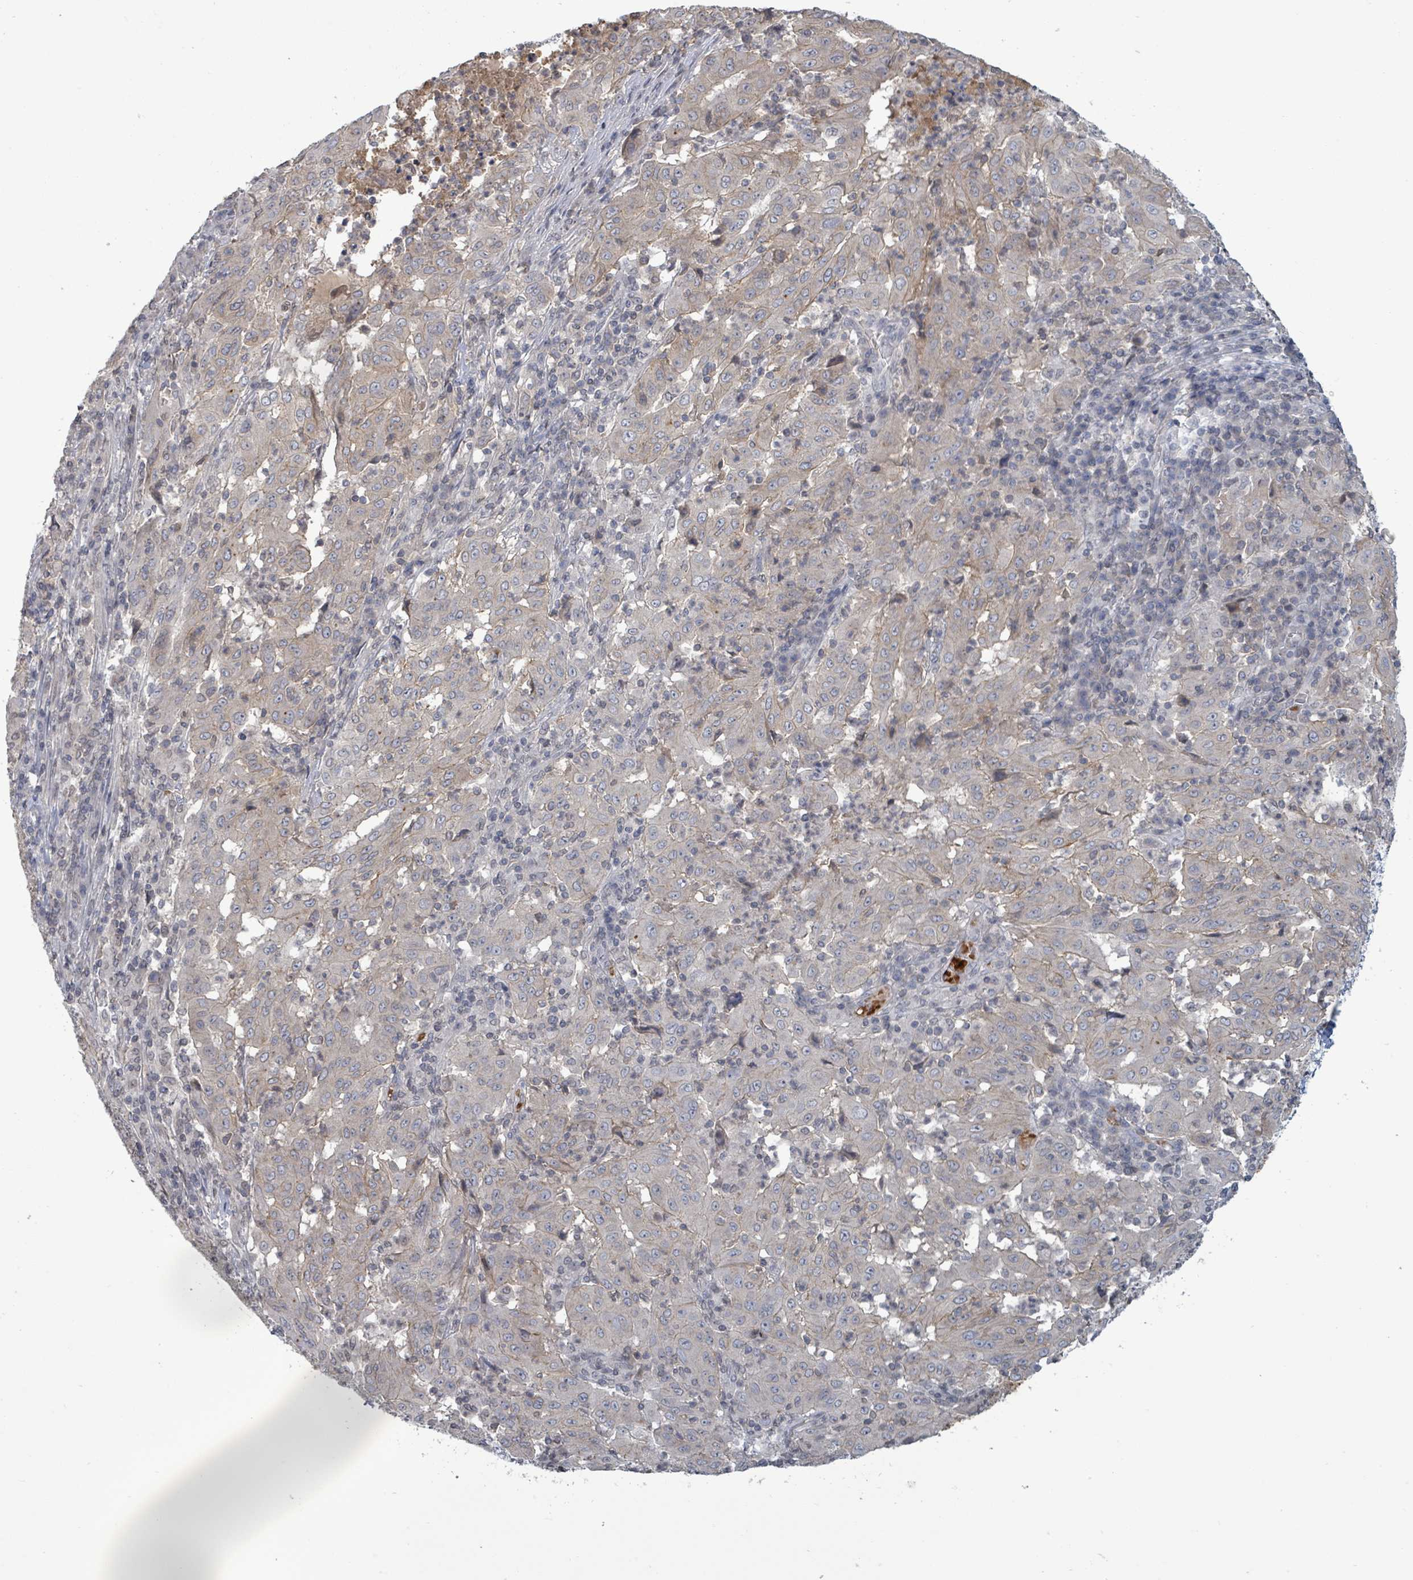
{"staining": {"intensity": "negative", "quantity": "none", "location": "none"}, "tissue": "pancreatic cancer", "cell_type": "Tumor cells", "image_type": "cancer", "snomed": [{"axis": "morphology", "description": "Adenocarcinoma, NOS"}, {"axis": "topography", "description": "Pancreas"}], "caption": "Immunohistochemistry image of neoplastic tissue: human pancreatic adenocarcinoma stained with DAB (3,3'-diaminobenzidine) displays no significant protein expression in tumor cells.", "gene": "GRM8", "patient": {"sex": "male", "age": 63}}